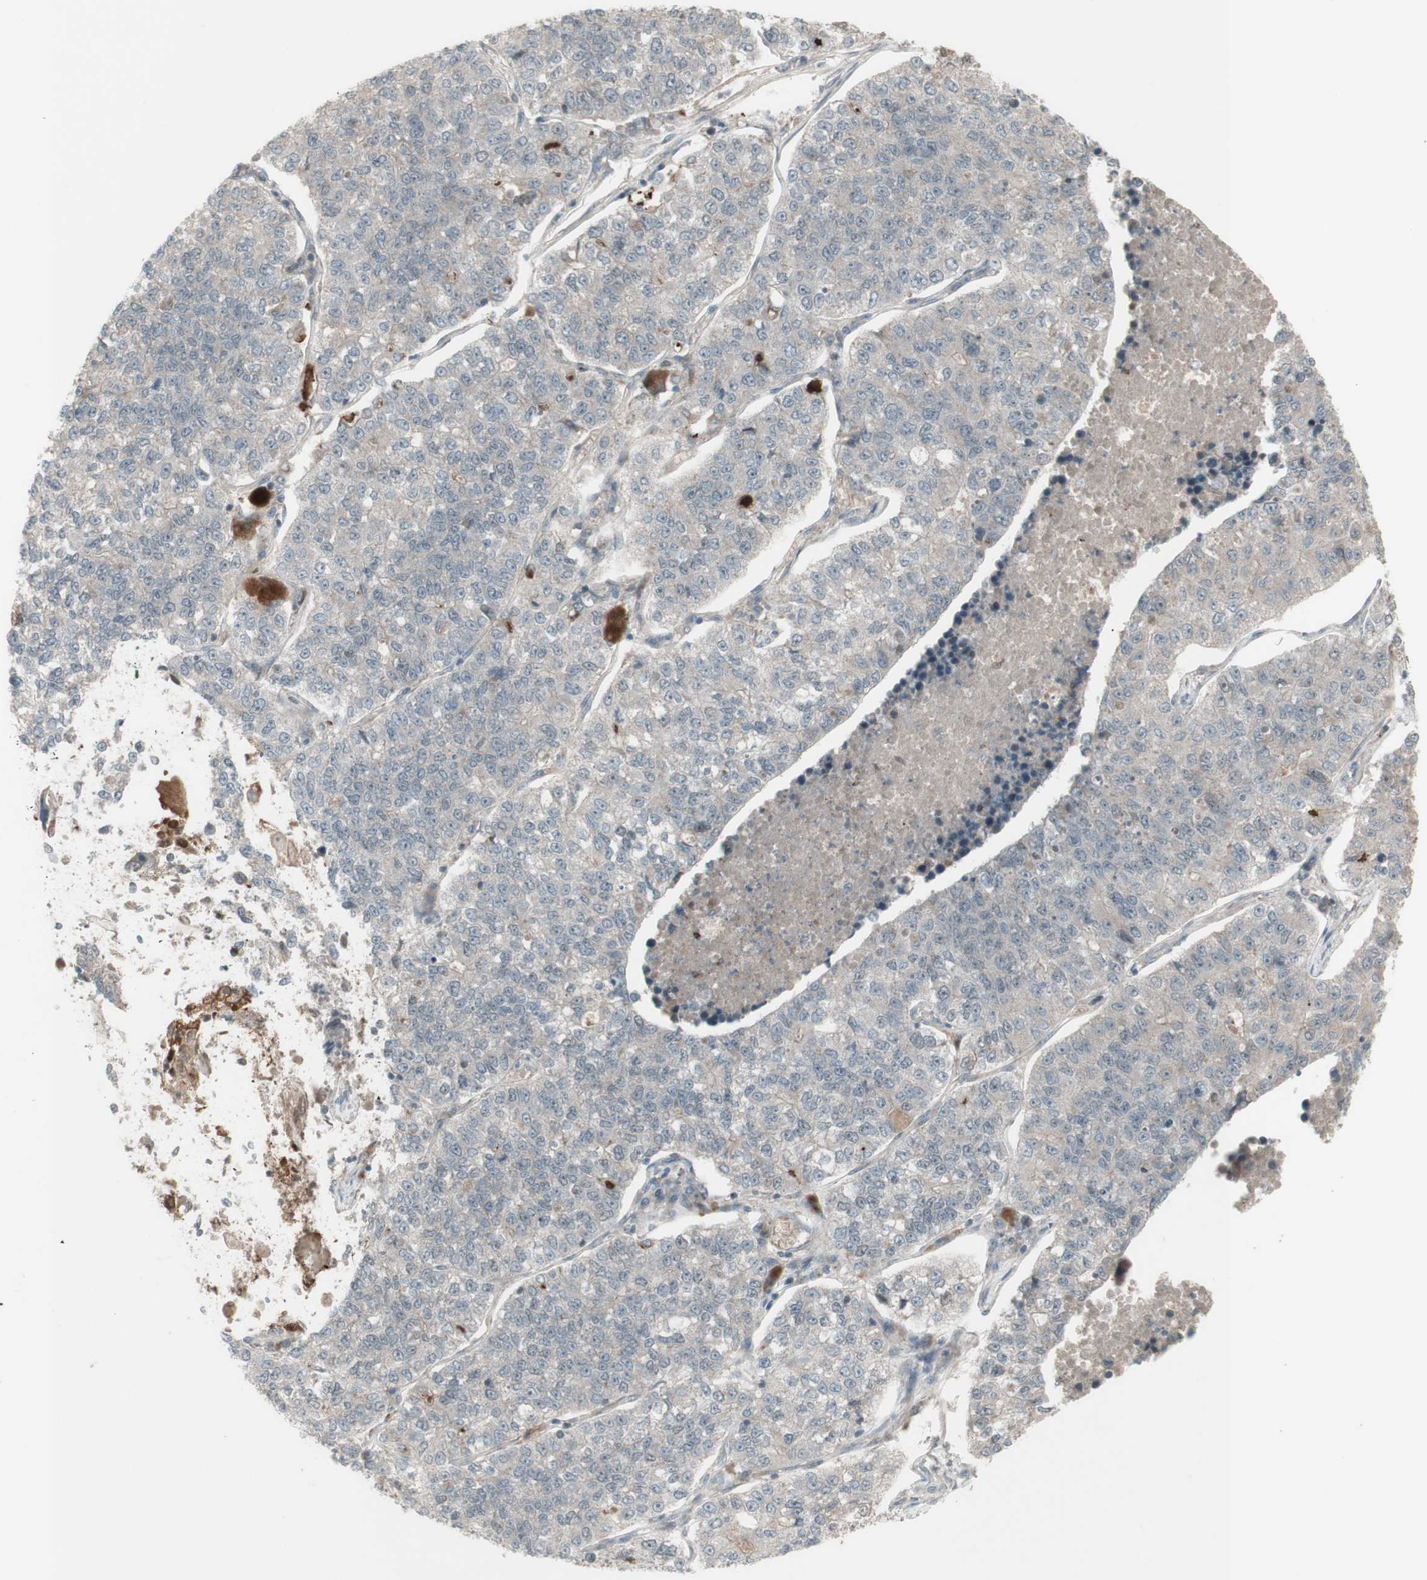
{"staining": {"intensity": "negative", "quantity": "none", "location": "none"}, "tissue": "lung cancer", "cell_type": "Tumor cells", "image_type": "cancer", "snomed": [{"axis": "morphology", "description": "Adenocarcinoma, NOS"}, {"axis": "topography", "description": "Lung"}], "caption": "DAB (3,3'-diaminobenzidine) immunohistochemical staining of human adenocarcinoma (lung) reveals no significant expression in tumor cells.", "gene": "MSH6", "patient": {"sex": "male", "age": 49}}